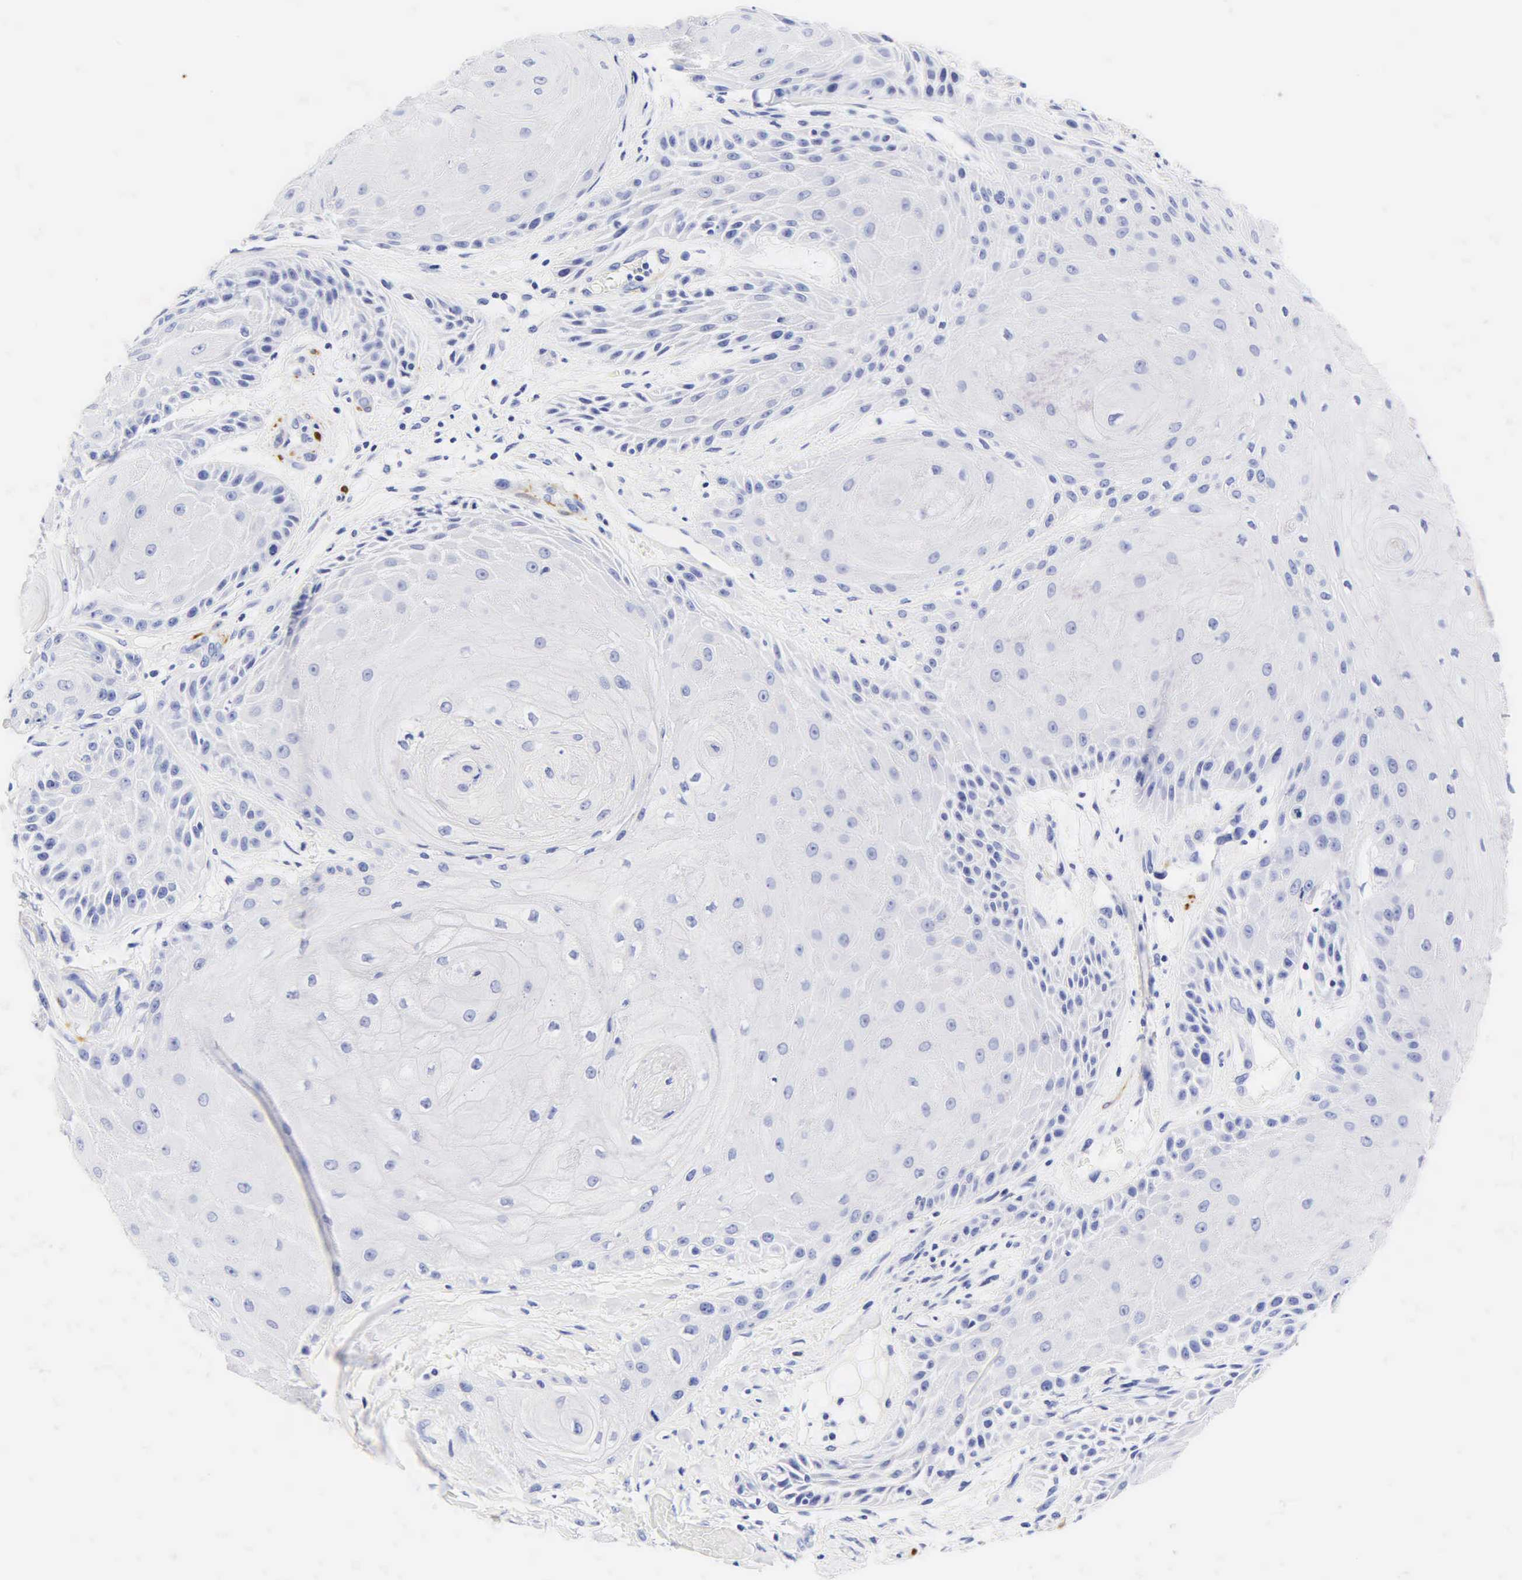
{"staining": {"intensity": "negative", "quantity": "none", "location": "none"}, "tissue": "skin cancer", "cell_type": "Tumor cells", "image_type": "cancer", "snomed": [{"axis": "morphology", "description": "Squamous cell carcinoma, NOS"}, {"axis": "topography", "description": "Skin"}], "caption": "Tumor cells show no significant protein staining in skin cancer (squamous cell carcinoma).", "gene": "DES", "patient": {"sex": "male", "age": 57}}